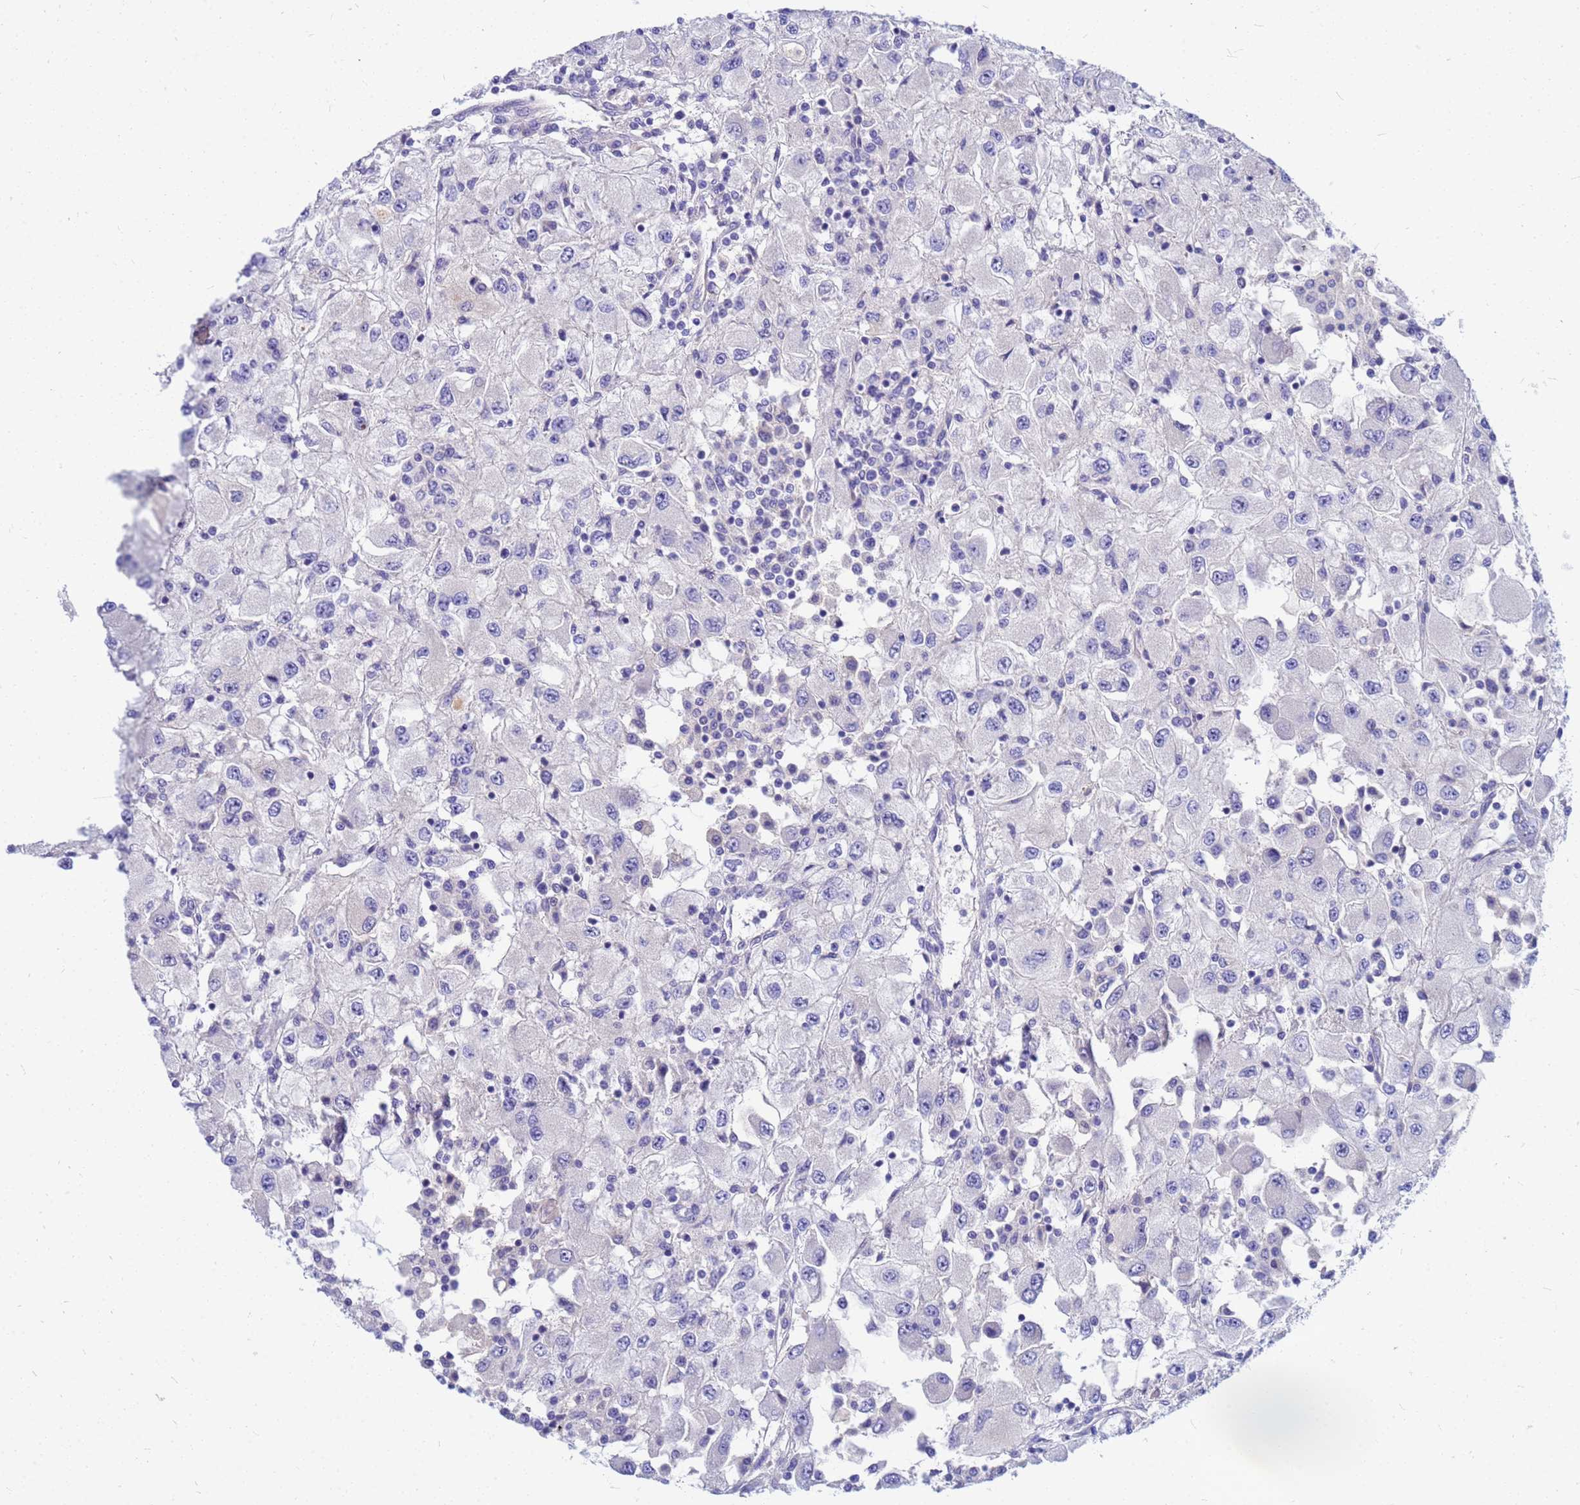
{"staining": {"intensity": "negative", "quantity": "none", "location": "none"}, "tissue": "renal cancer", "cell_type": "Tumor cells", "image_type": "cancer", "snomed": [{"axis": "morphology", "description": "Adenocarcinoma, NOS"}, {"axis": "topography", "description": "Kidney"}], "caption": "The immunohistochemistry (IHC) image has no significant positivity in tumor cells of renal cancer (adenocarcinoma) tissue.", "gene": "DPRX", "patient": {"sex": "female", "age": 67}}